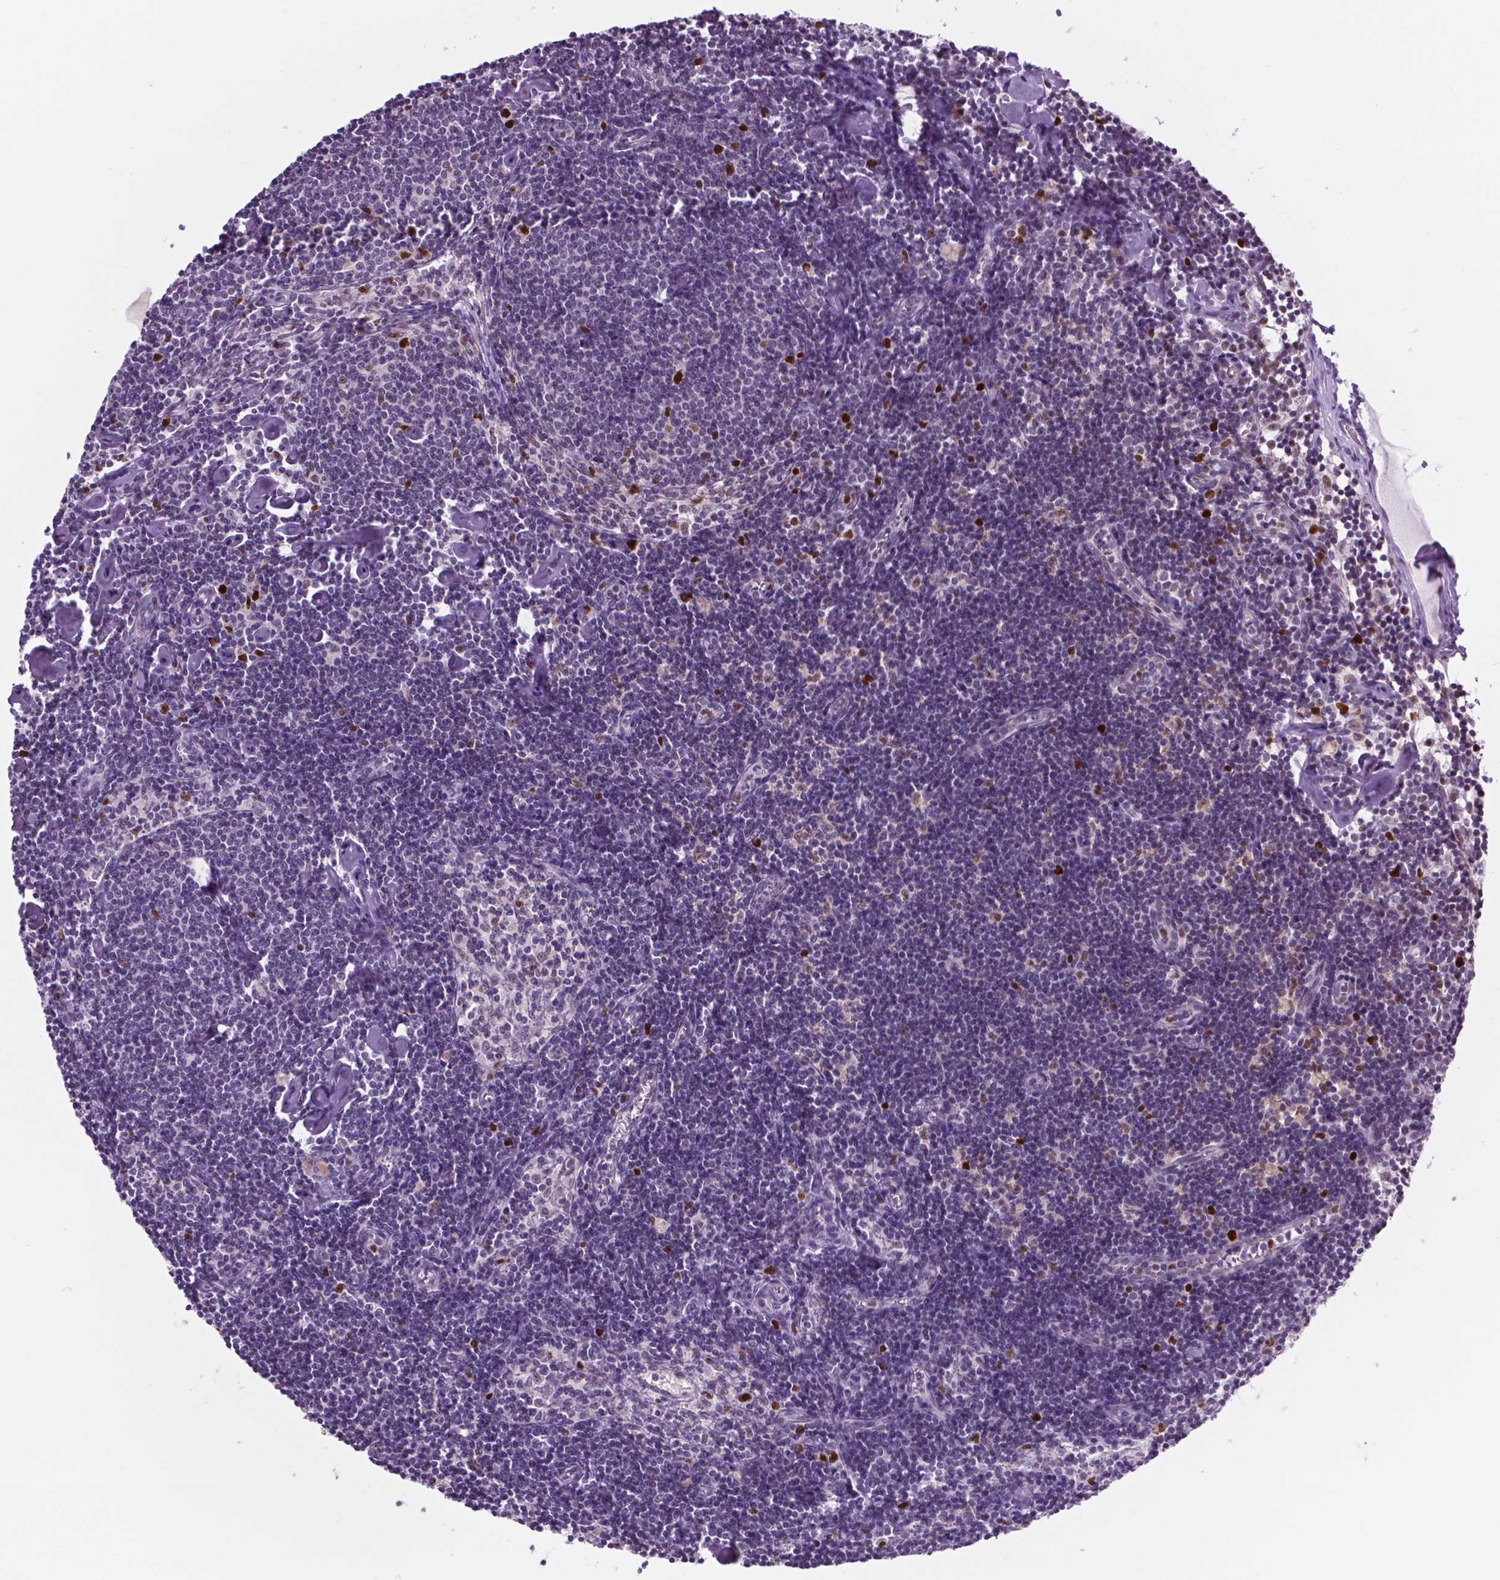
{"staining": {"intensity": "strong", "quantity": "25%-75%", "location": "nuclear"}, "tissue": "lymph node", "cell_type": "Germinal center cells", "image_type": "normal", "snomed": [{"axis": "morphology", "description": "Normal tissue, NOS"}, {"axis": "topography", "description": "Lymph node"}], "caption": "An image showing strong nuclear staining in approximately 25%-75% of germinal center cells in unremarkable lymph node, as visualized by brown immunohistochemical staining.", "gene": "NCAPH2", "patient": {"sex": "female", "age": 42}}